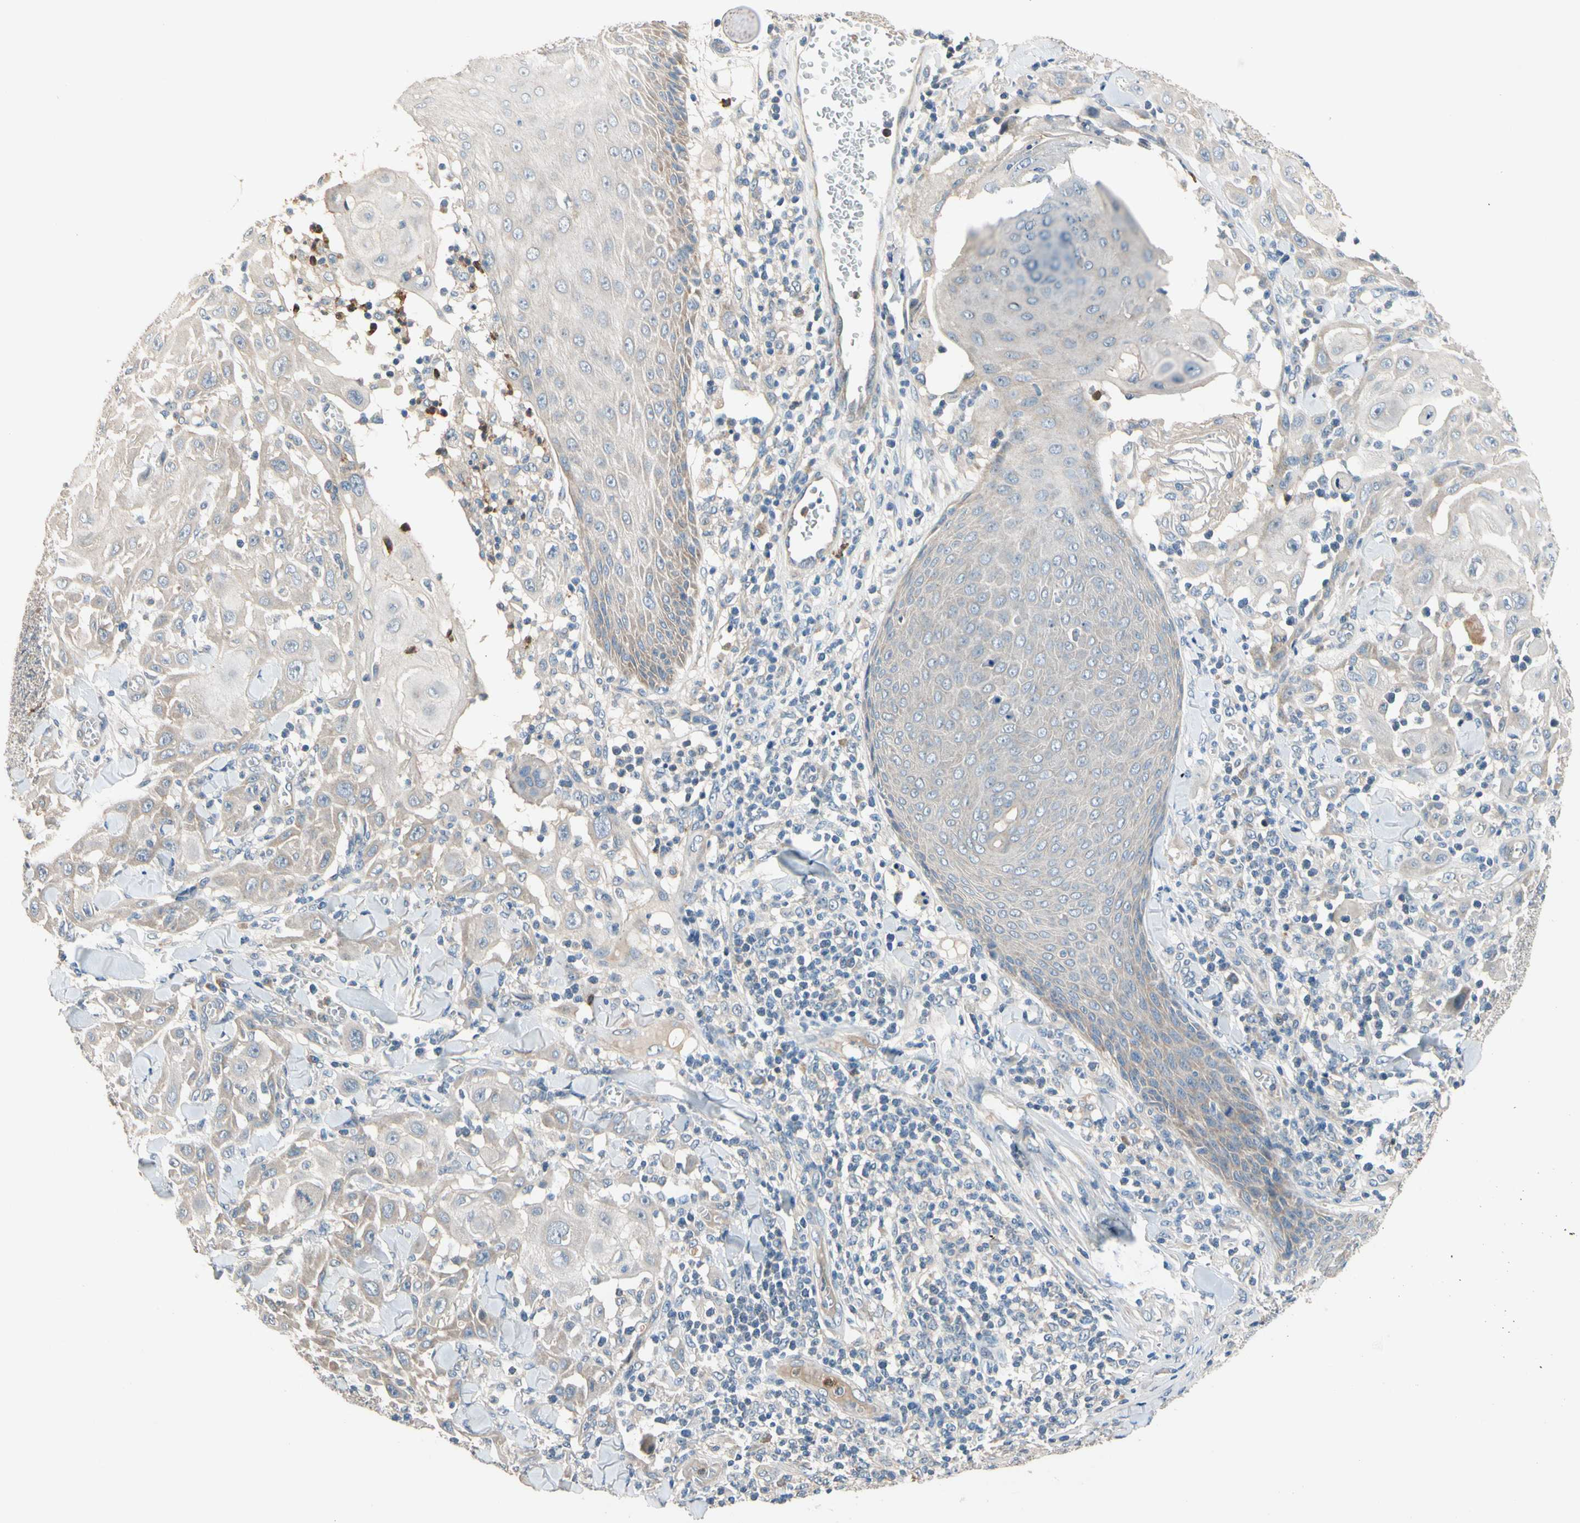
{"staining": {"intensity": "negative", "quantity": "none", "location": "none"}, "tissue": "skin cancer", "cell_type": "Tumor cells", "image_type": "cancer", "snomed": [{"axis": "morphology", "description": "Squamous cell carcinoma, NOS"}, {"axis": "topography", "description": "Skin"}], "caption": "This is an IHC histopathology image of squamous cell carcinoma (skin). There is no expression in tumor cells.", "gene": "SIGLEC5", "patient": {"sex": "male", "age": 24}}